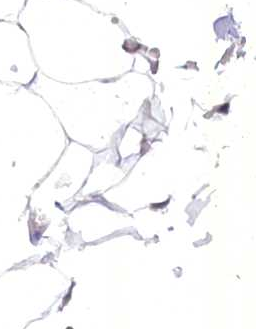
{"staining": {"intensity": "moderate", "quantity": ">75%", "location": "nuclear"}, "tissue": "adipose tissue", "cell_type": "Adipocytes", "image_type": "normal", "snomed": [{"axis": "morphology", "description": "Normal tissue, NOS"}, {"axis": "topography", "description": "Gallbladder"}, {"axis": "topography", "description": "Peripheral nerve tissue"}], "caption": "Immunohistochemistry (DAB) staining of benign human adipose tissue reveals moderate nuclear protein expression in about >75% of adipocytes.", "gene": "NCBP1", "patient": {"sex": "male", "age": 38}}